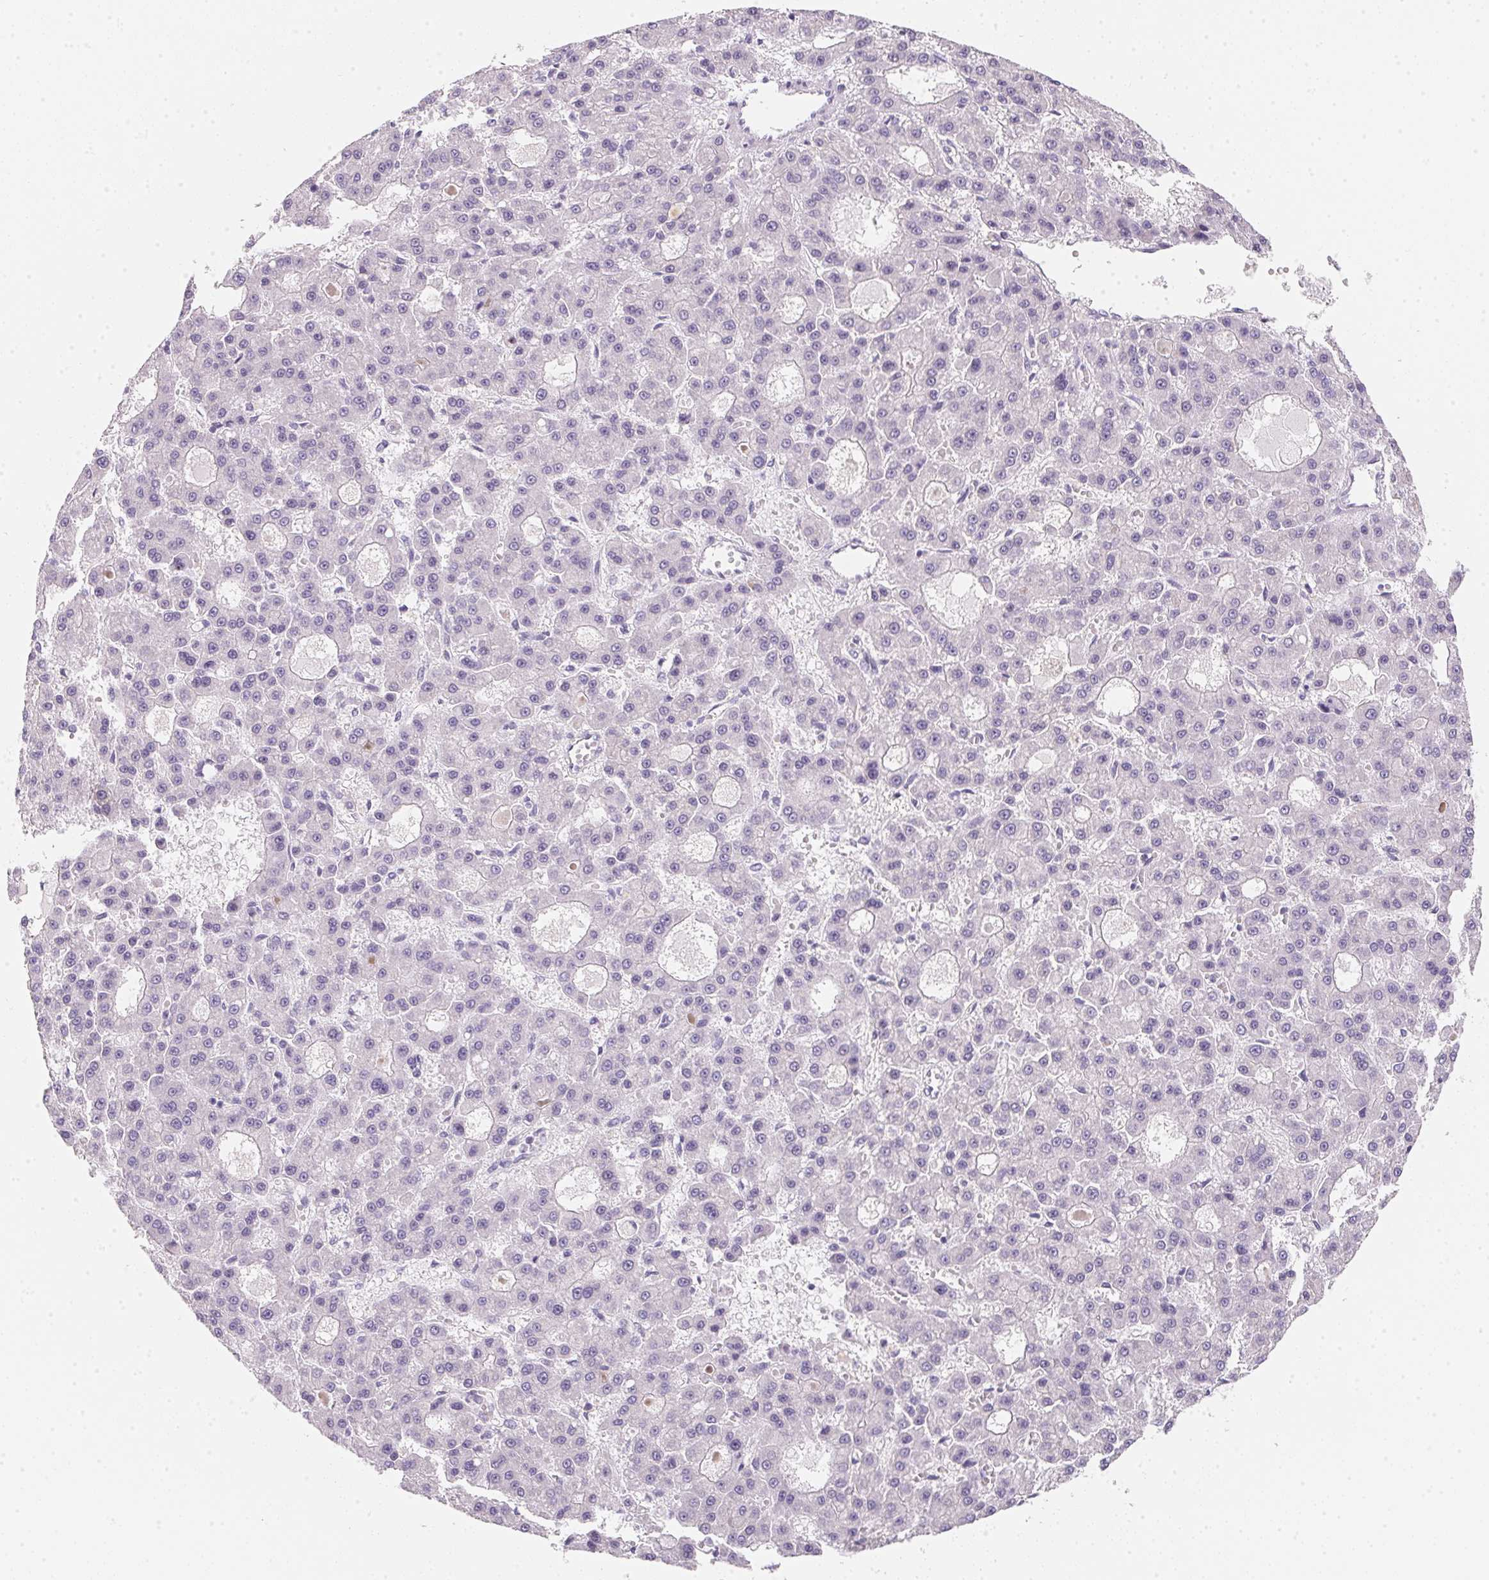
{"staining": {"intensity": "negative", "quantity": "none", "location": "none"}, "tissue": "liver cancer", "cell_type": "Tumor cells", "image_type": "cancer", "snomed": [{"axis": "morphology", "description": "Carcinoma, Hepatocellular, NOS"}, {"axis": "topography", "description": "Liver"}], "caption": "The micrograph demonstrates no significant expression in tumor cells of hepatocellular carcinoma (liver). The staining was performed using DAB to visualize the protein expression in brown, while the nuclei were stained in blue with hematoxylin (Magnification: 20x).", "gene": "GIPC2", "patient": {"sex": "male", "age": 70}}